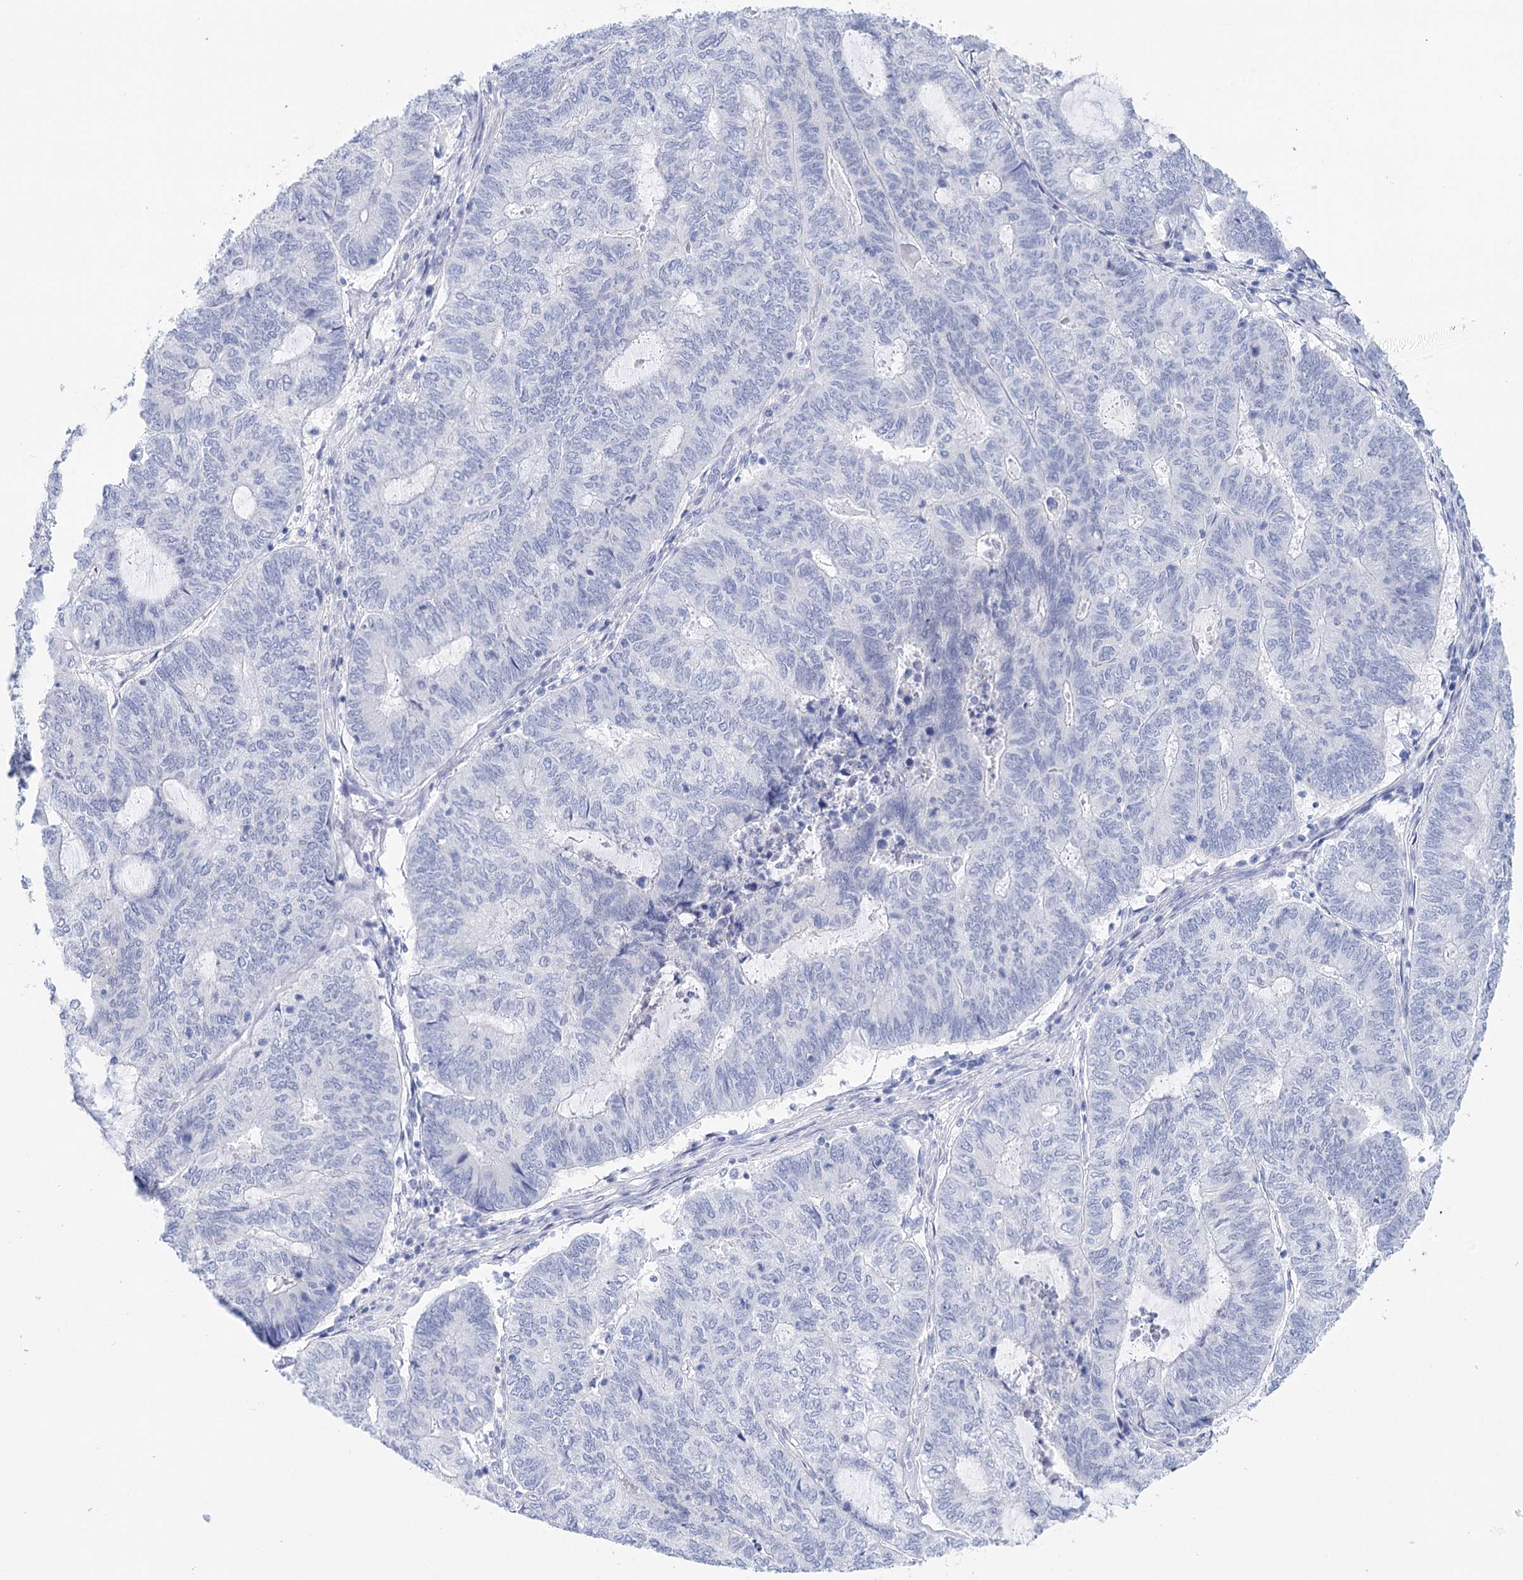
{"staining": {"intensity": "negative", "quantity": "none", "location": "none"}, "tissue": "endometrial cancer", "cell_type": "Tumor cells", "image_type": "cancer", "snomed": [{"axis": "morphology", "description": "Adenocarcinoma, NOS"}, {"axis": "topography", "description": "Uterus"}, {"axis": "topography", "description": "Endometrium"}], "caption": "Immunohistochemistry (IHC) of human endometrial adenocarcinoma reveals no expression in tumor cells.", "gene": "LALBA", "patient": {"sex": "female", "age": 70}}